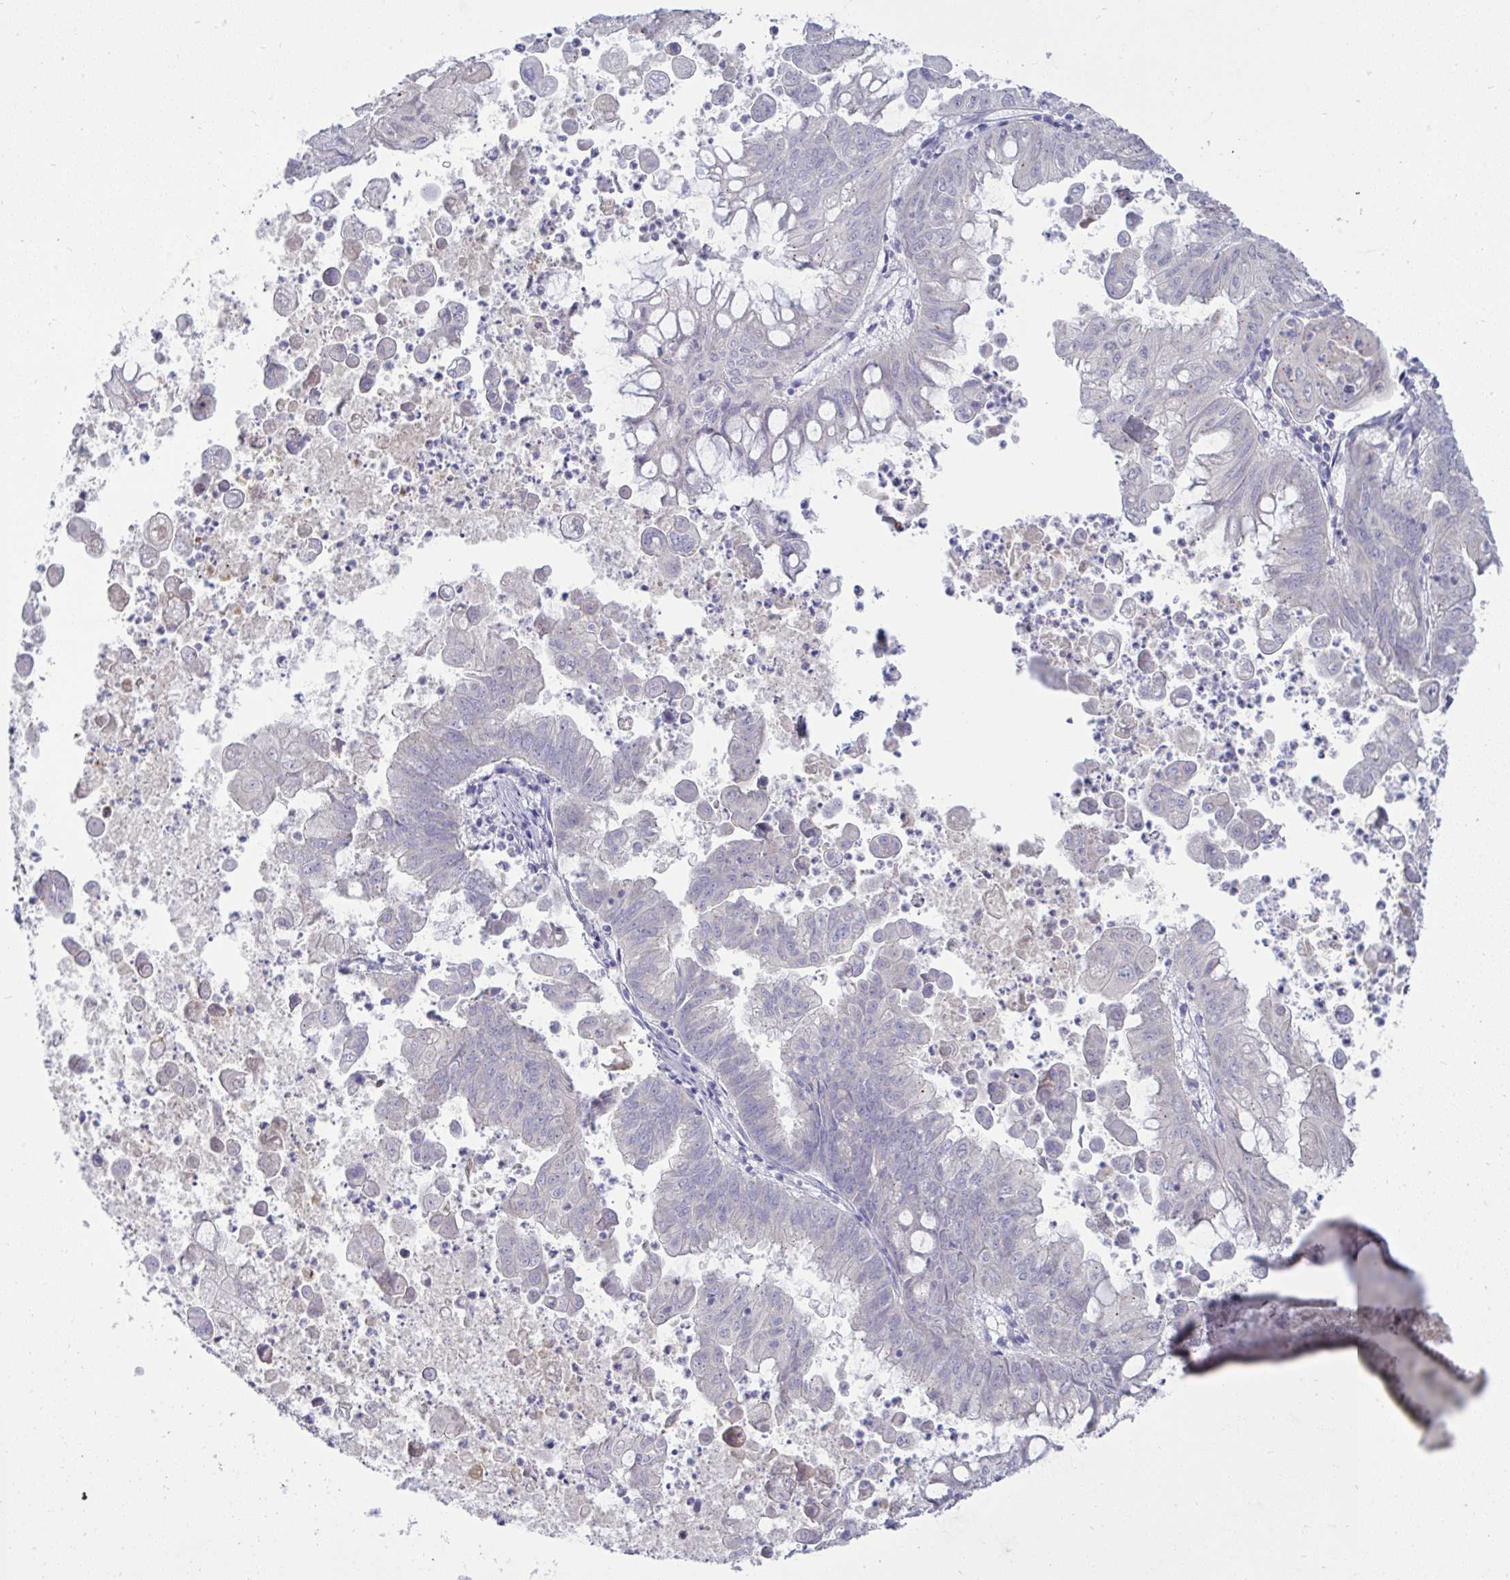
{"staining": {"intensity": "negative", "quantity": "none", "location": "none"}, "tissue": "stomach cancer", "cell_type": "Tumor cells", "image_type": "cancer", "snomed": [{"axis": "morphology", "description": "Adenocarcinoma, NOS"}, {"axis": "topography", "description": "Stomach, upper"}], "caption": "Tumor cells show no significant protein positivity in stomach cancer.", "gene": "TMEM41A", "patient": {"sex": "male", "age": 80}}